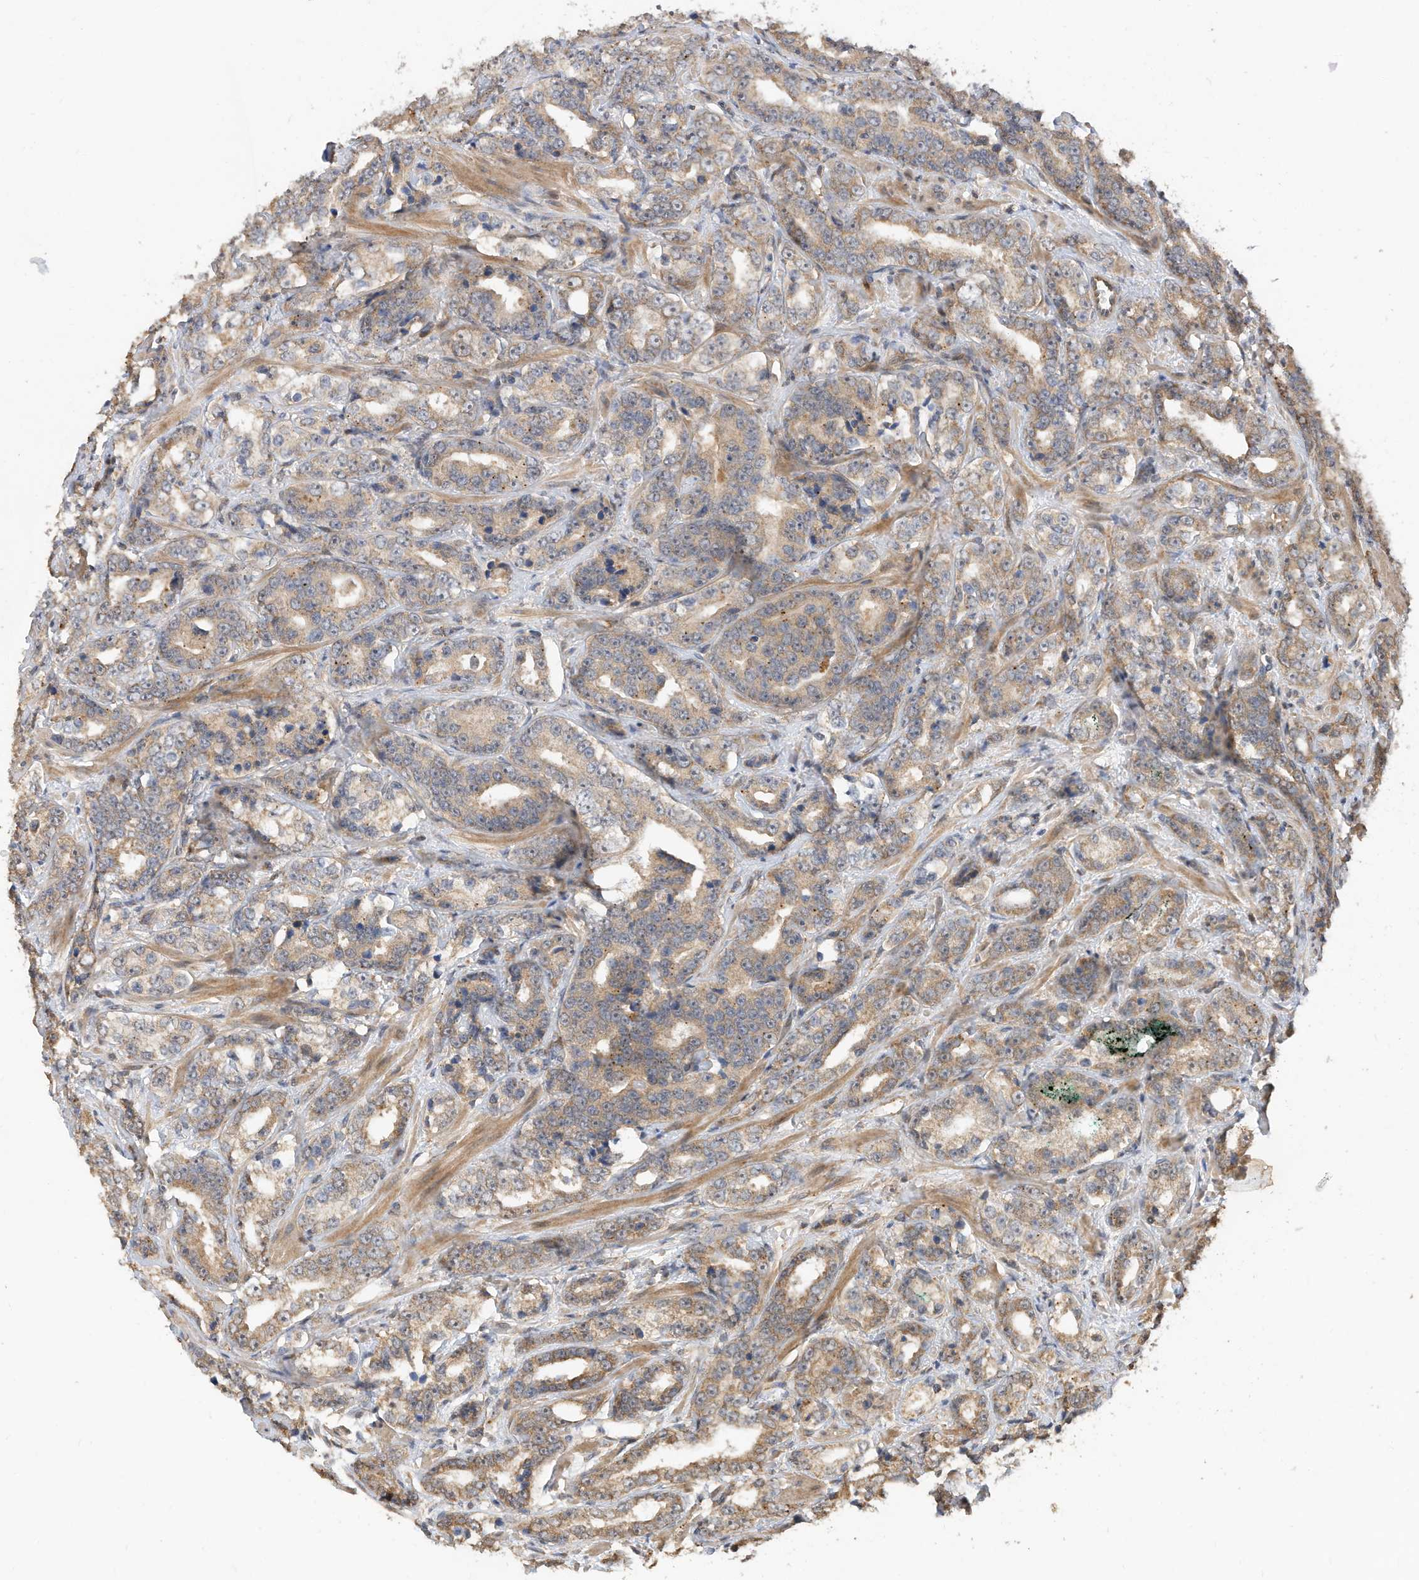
{"staining": {"intensity": "weak", "quantity": ">75%", "location": "cytoplasmic/membranous"}, "tissue": "prostate cancer", "cell_type": "Tumor cells", "image_type": "cancer", "snomed": [{"axis": "morphology", "description": "Adenocarcinoma, High grade"}, {"axis": "topography", "description": "Prostate"}], "caption": "Immunohistochemical staining of human prostate cancer (adenocarcinoma (high-grade)) shows weak cytoplasmic/membranous protein expression in about >75% of tumor cells.", "gene": "CAGE1", "patient": {"sex": "male", "age": 62}}